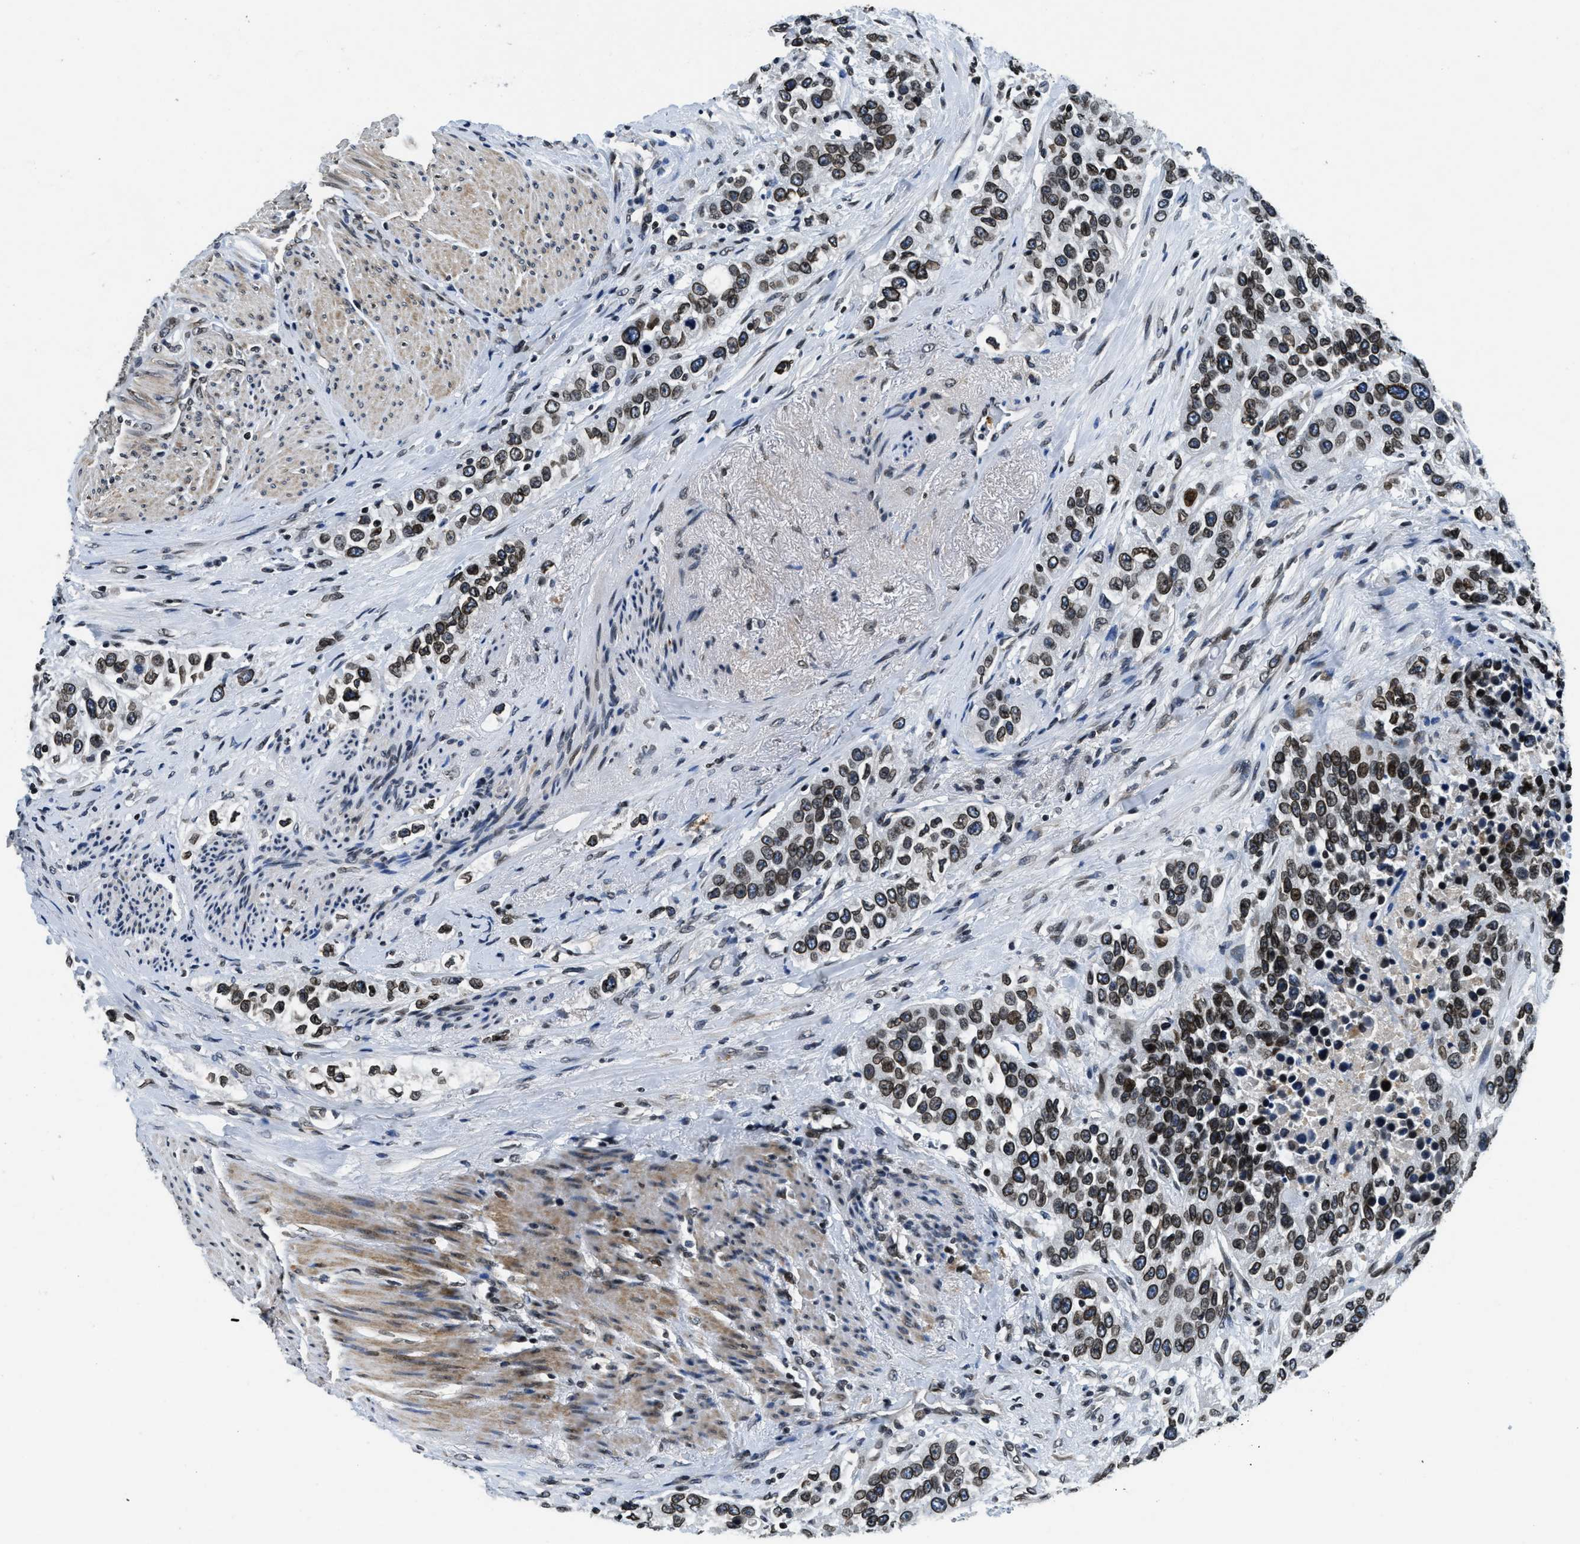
{"staining": {"intensity": "moderate", "quantity": ">75%", "location": "nuclear"}, "tissue": "urothelial cancer", "cell_type": "Tumor cells", "image_type": "cancer", "snomed": [{"axis": "morphology", "description": "Urothelial carcinoma, High grade"}, {"axis": "topography", "description": "Urinary bladder"}], "caption": "The photomicrograph reveals staining of urothelial carcinoma (high-grade), revealing moderate nuclear protein positivity (brown color) within tumor cells. The staining was performed using DAB (3,3'-diaminobenzidine) to visualize the protein expression in brown, while the nuclei were stained in blue with hematoxylin (Magnification: 20x).", "gene": "ZC3HC1", "patient": {"sex": "female", "age": 80}}